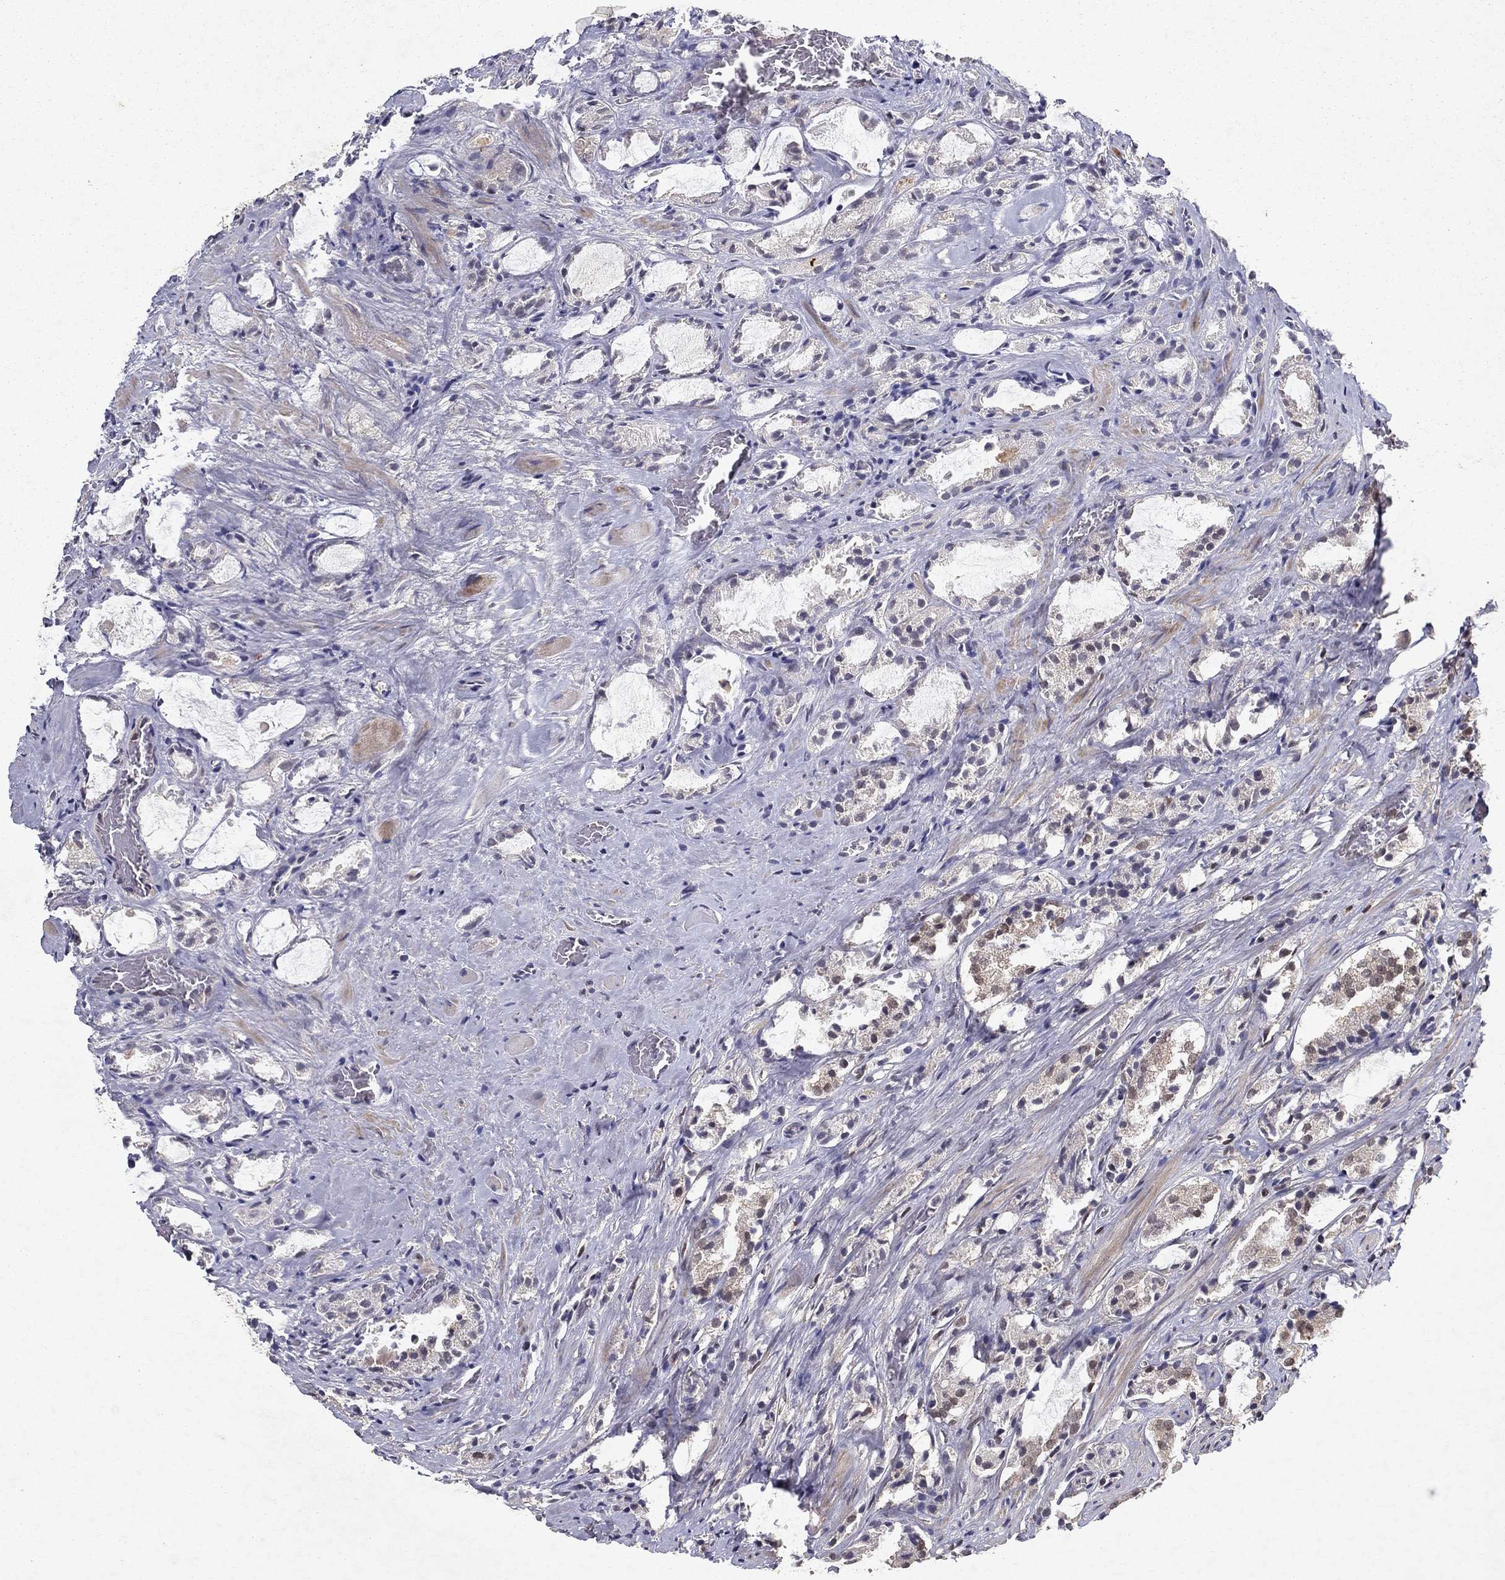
{"staining": {"intensity": "negative", "quantity": "none", "location": "none"}, "tissue": "prostate cancer", "cell_type": "Tumor cells", "image_type": "cancer", "snomed": [{"axis": "morphology", "description": "Adenocarcinoma, NOS"}, {"axis": "topography", "description": "Prostate"}], "caption": "Immunohistochemistry image of human prostate adenocarcinoma stained for a protein (brown), which reveals no expression in tumor cells.", "gene": "CRTC1", "patient": {"sex": "male", "age": 66}}